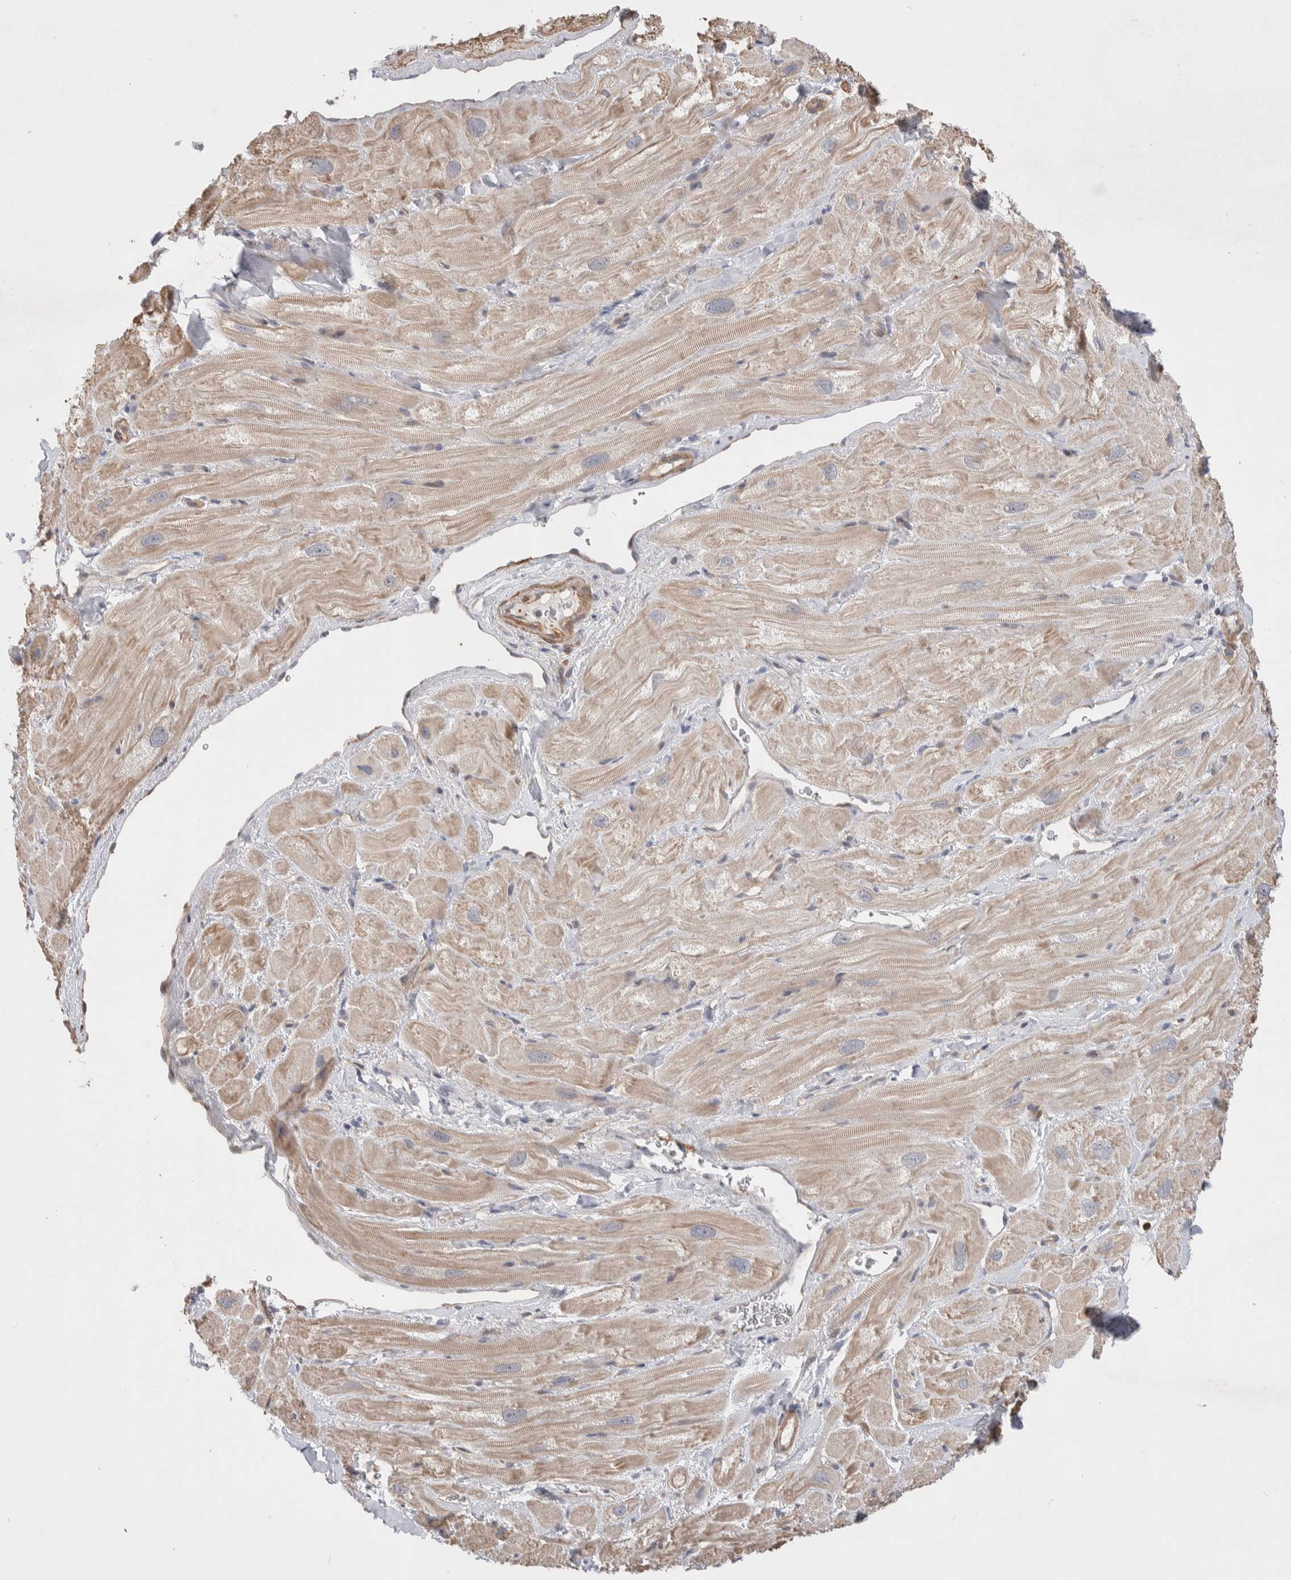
{"staining": {"intensity": "weak", "quantity": "25%-75%", "location": "cytoplasmic/membranous"}, "tissue": "heart muscle", "cell_type": "Cardiomyocytes", "image_type": "normal", "snomed": [{"axis": "morphology", "description": "Normal tissue, NOS"}, {"axis": "topography", "description": "Heart"}], "caption": "The micrograph displays a brown stain indicating the presence of a protein in the cytoplasmic/membranous of cardiomyocytes in heart muscle. (DAB = brown stain, brightfield microscopy at high magnification).", "gene": "ZNF704", "patient": {"sex": "male", "age": 49}}